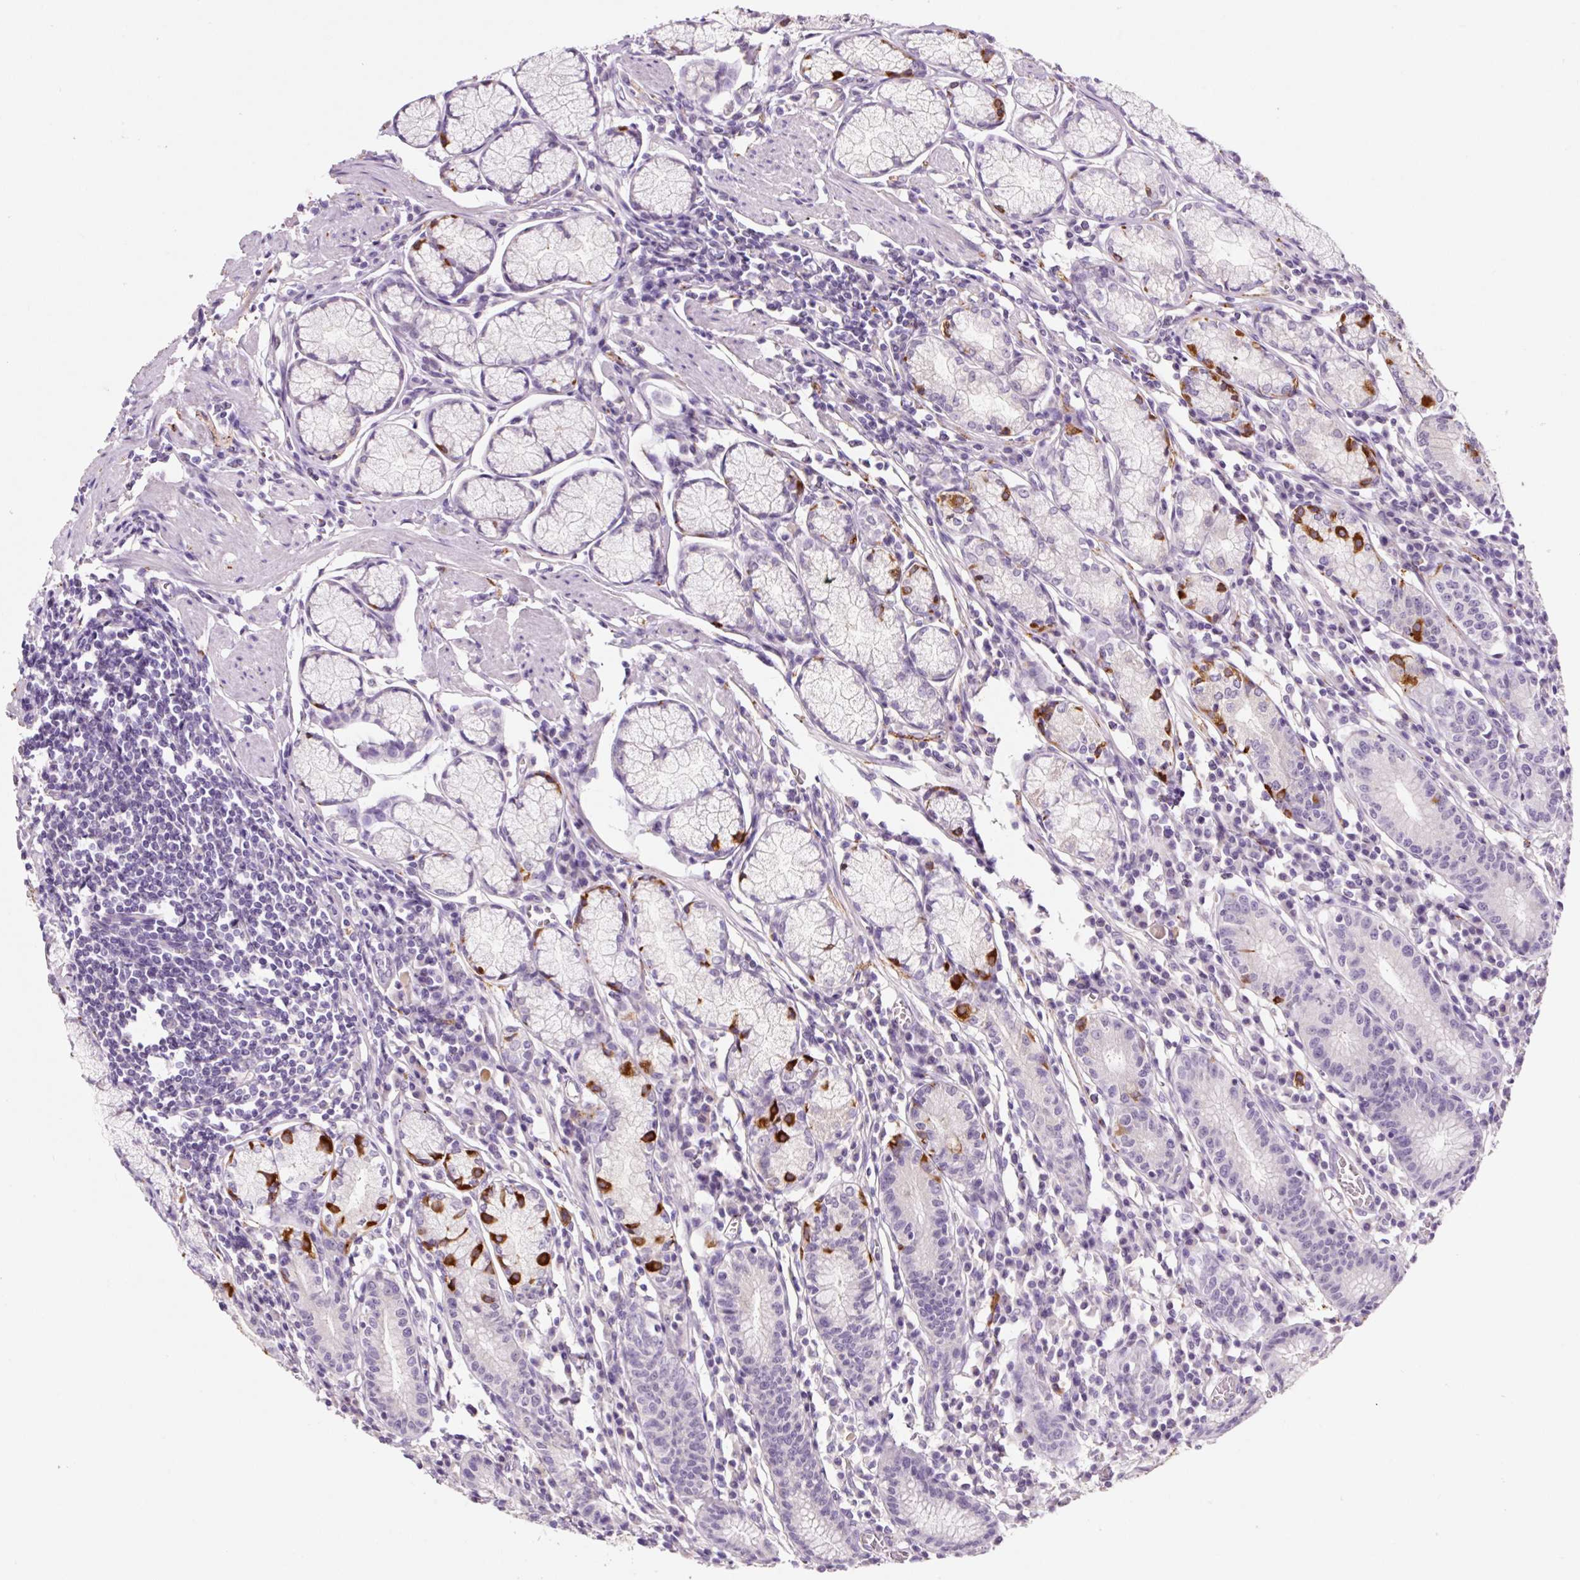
{"staining": {"intensity": "strong", "quantity": "<25%", "location": "cytoplasmic/membranous"}, "tissue": "stomach", "cell_type": "Glandular cells", "image_type": "normal", "snomed": [{"axis": "morphology", "description": "Normal tissue, NOS"}, {"axis": "topography", "description": "Stomach"}], "caption": "Approximately <25% of glandular cells in normal human stomach reveal strong cytoplasmic/membranous protein staining as visualized by brown immunohistochemical staining.", "gene": "SYP", "patient": {"sex": "male", "age": 55}}